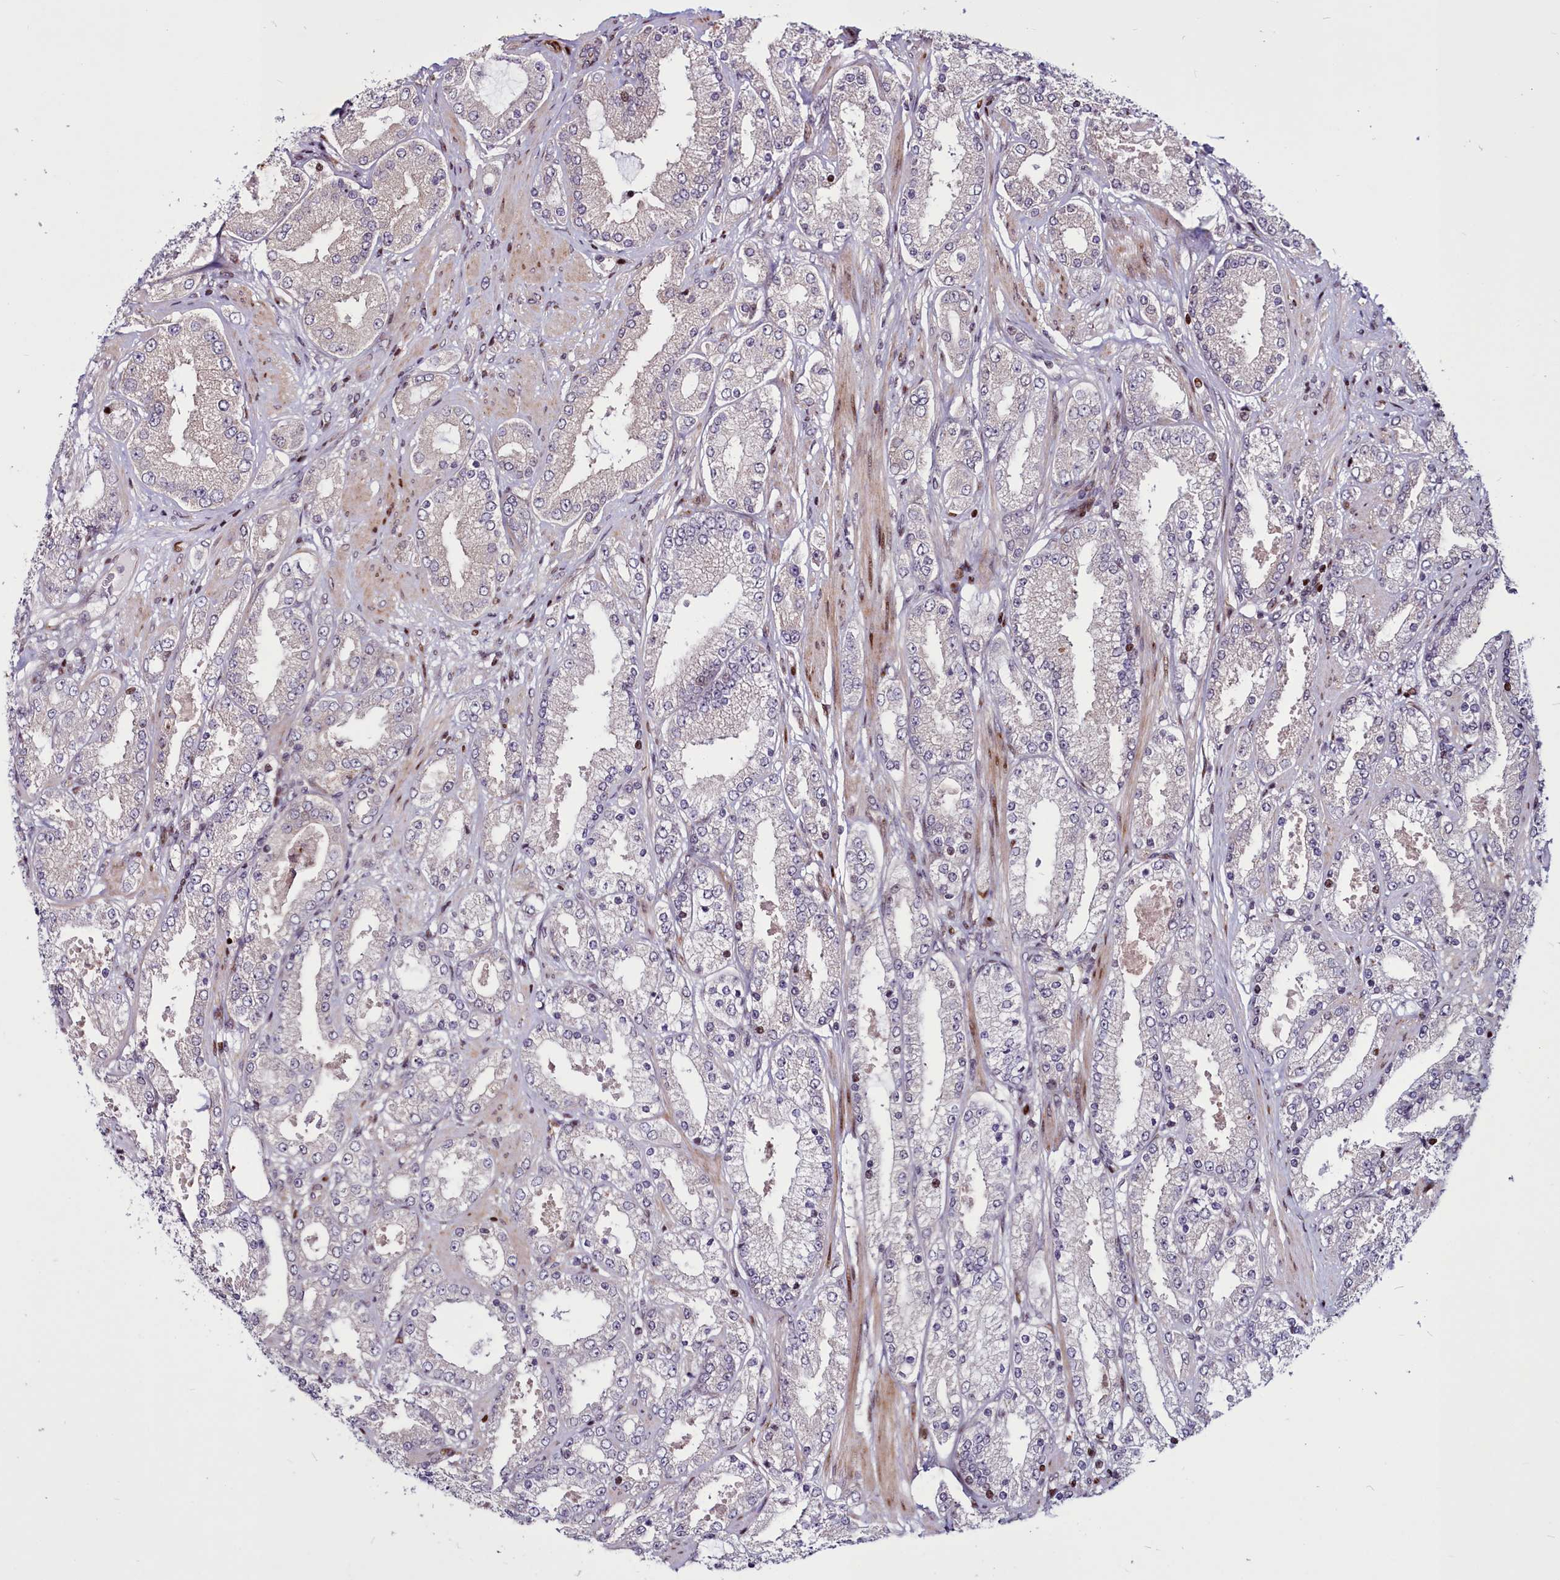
{"staining": {"intensity": "negative", "quantity": "none", "location": "none"}, "tissue": "prostate cancer", "cell_type": "Tumor cells", "image_type": "cancer", "snomed": [{"axis": "morphology", "description": "Adenocarcinoma, High grade"}, {"axis": "topography", "description": "Prostate"}], "caption": "There is no significant staining in tumor cells of high-grade adenocarcinoma (prostate). The staining is performed using DAB brown chromogen with nuclei counter-stained in using hematoxylin.", "gene": "WBP11", "patient": {"sex": "male", "age": 68}}